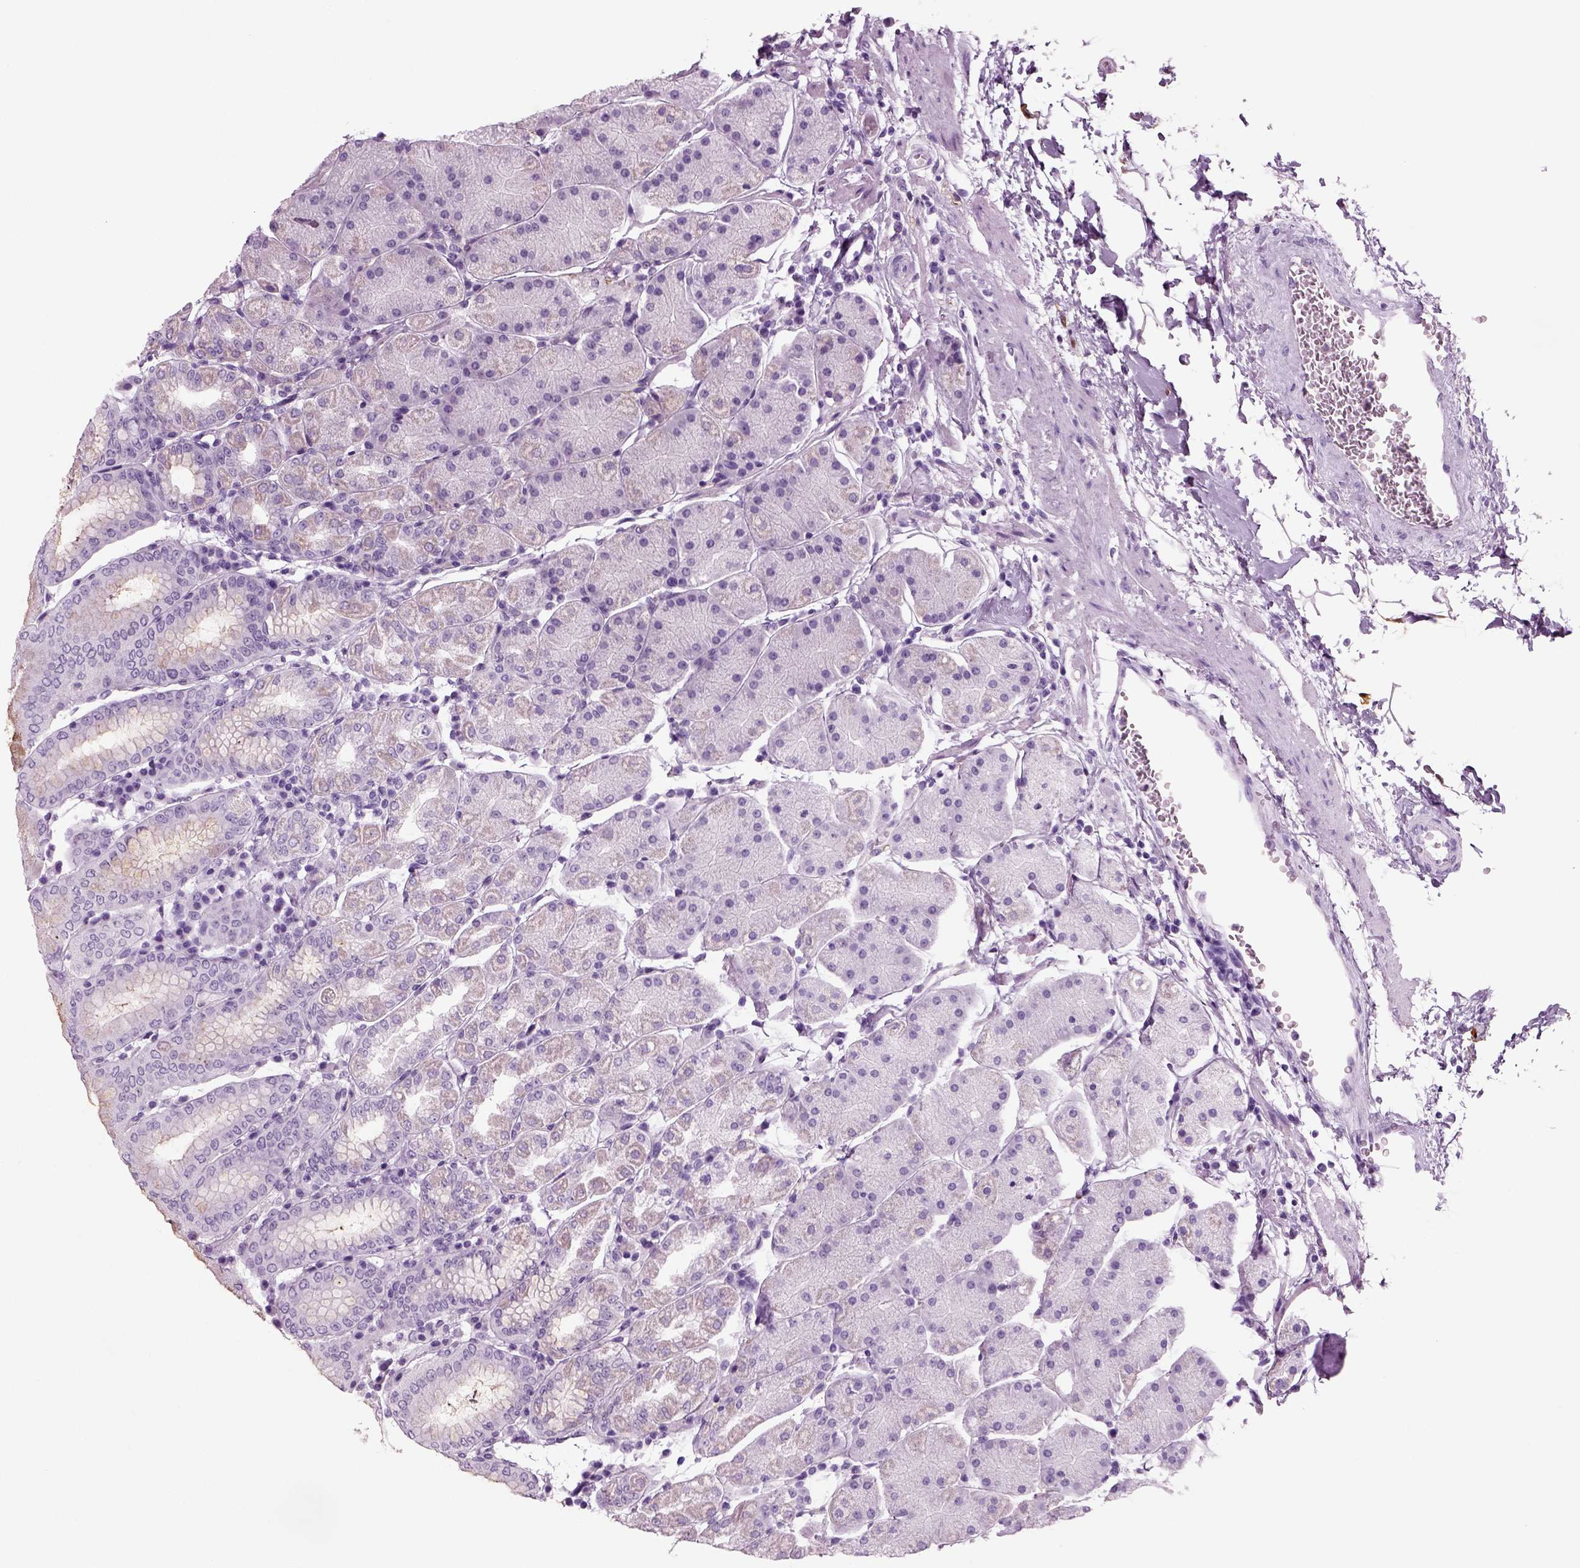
{"staining": {"intensity": "negative", "quantity": "none", "location": "none"}, "tissue": "stomach", "cell_type": "Glandular cells", "image_type": "normal", "snomed": [{"axis": "morphology", "description": "Normal tissue, NOS"}, {"axis": "topography", "description": "Stomach"}], "caption": "The photomicrograph displays no staining of glandular cells in unremarkable stomach. The staining was performed using DAB (3,3'-diaminobenzidine) to visualize the protein expression in brown, while the nuclei were stained in blue with hematoxylin (Magnification: 20x).", "gene": "CRABP1", "patient": {"sex": "male", "age": 54}}